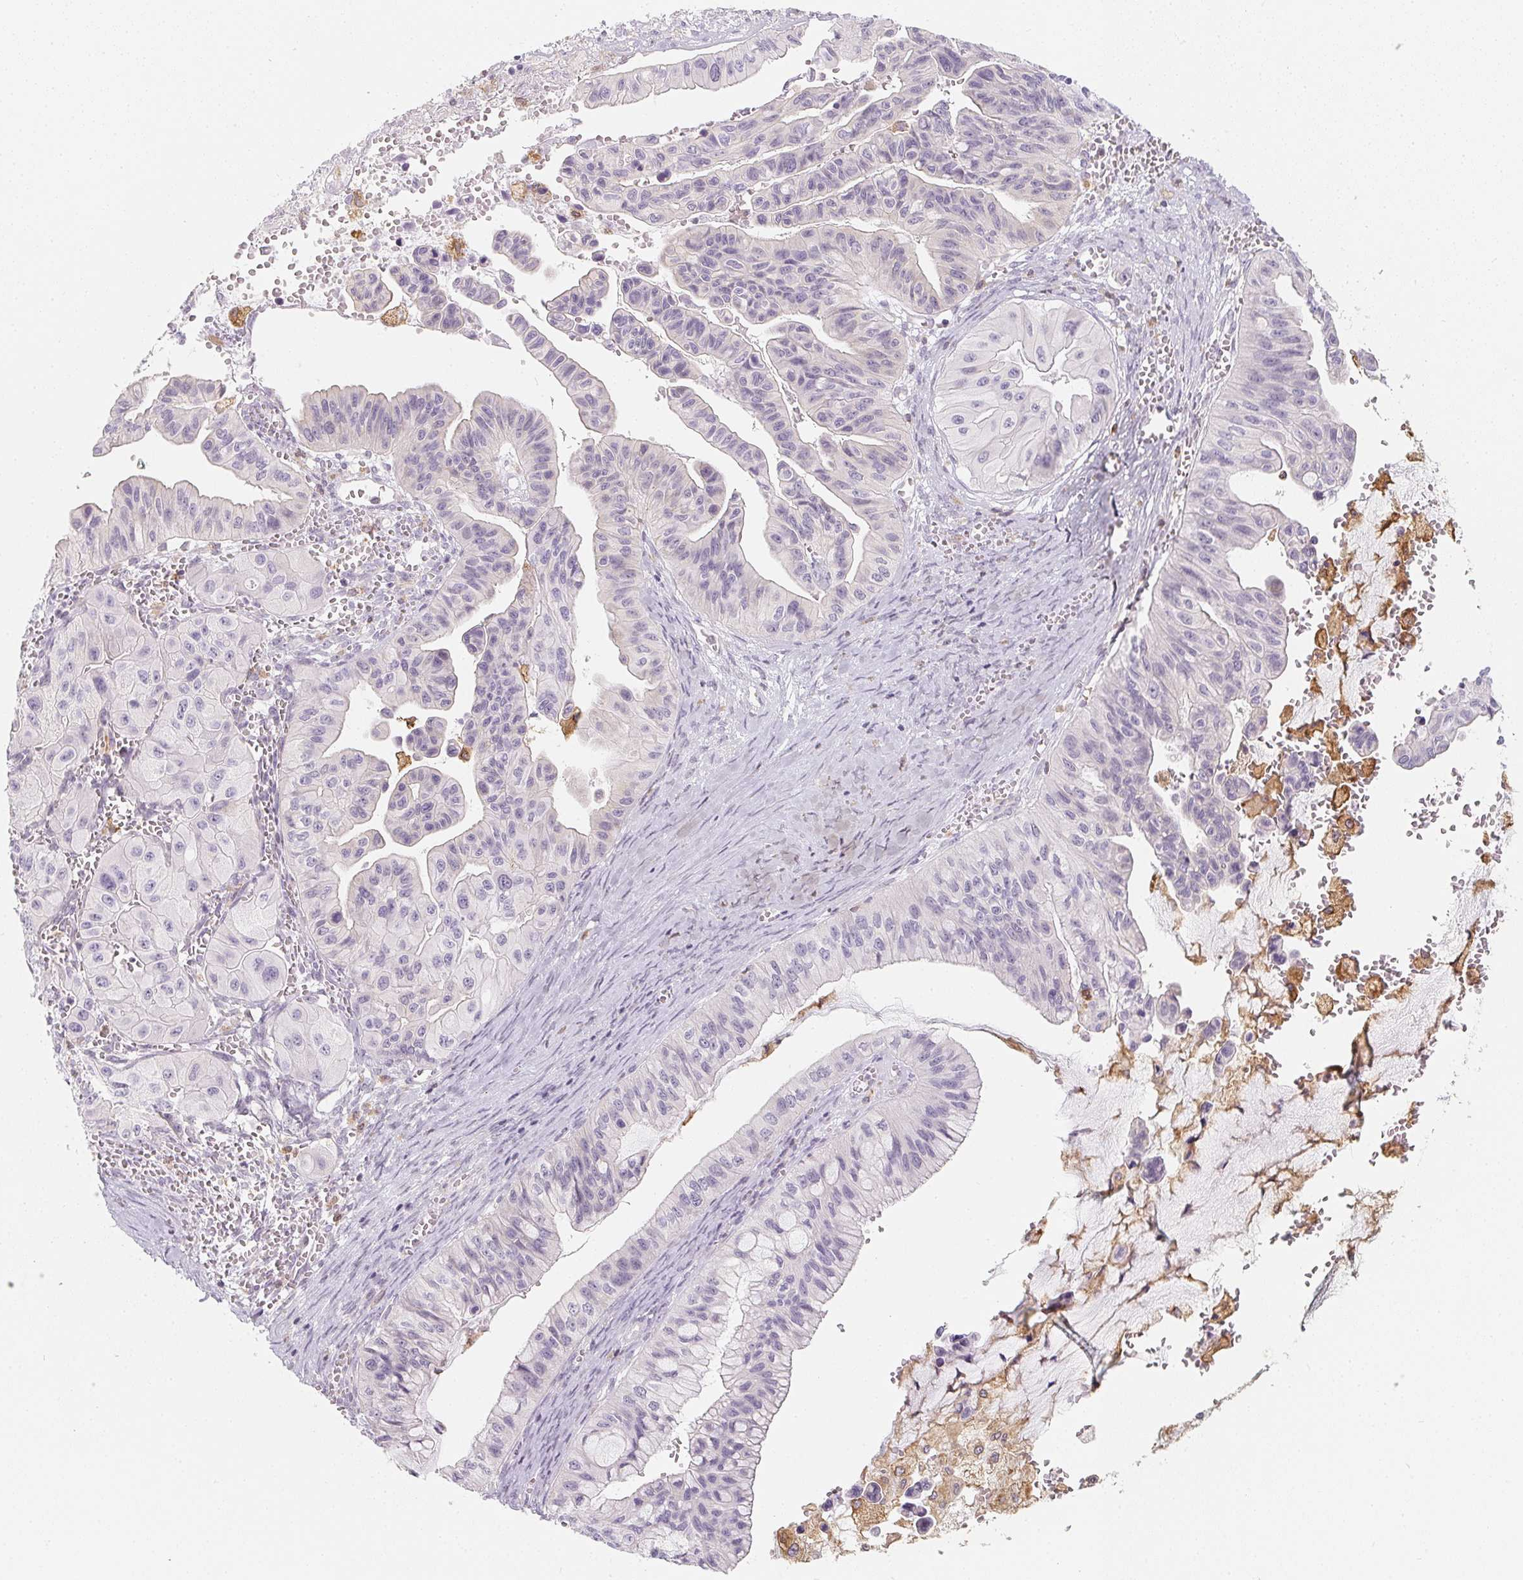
{"staining": {"intensity": "negative", "quantity": "none", "location": "none"}, "tissue": "ovarian cancer", "cell_type": "Tumor cells", "image_type": "cancer", "snomed": [{"axis": "morphology", "description": "Cystadenocarcinoma, mucinous, NOS"}, {"axis": "topography", "description": "Ovary"}], "caption": "There is no significant expression in tumor cells of mucinous cystadenocarcinoma (ovarian). (DAB immunohistochemistry (IHC), high magnification).", "gene": "SOAT1", "patient": {"sex": "female", "age": 72}}